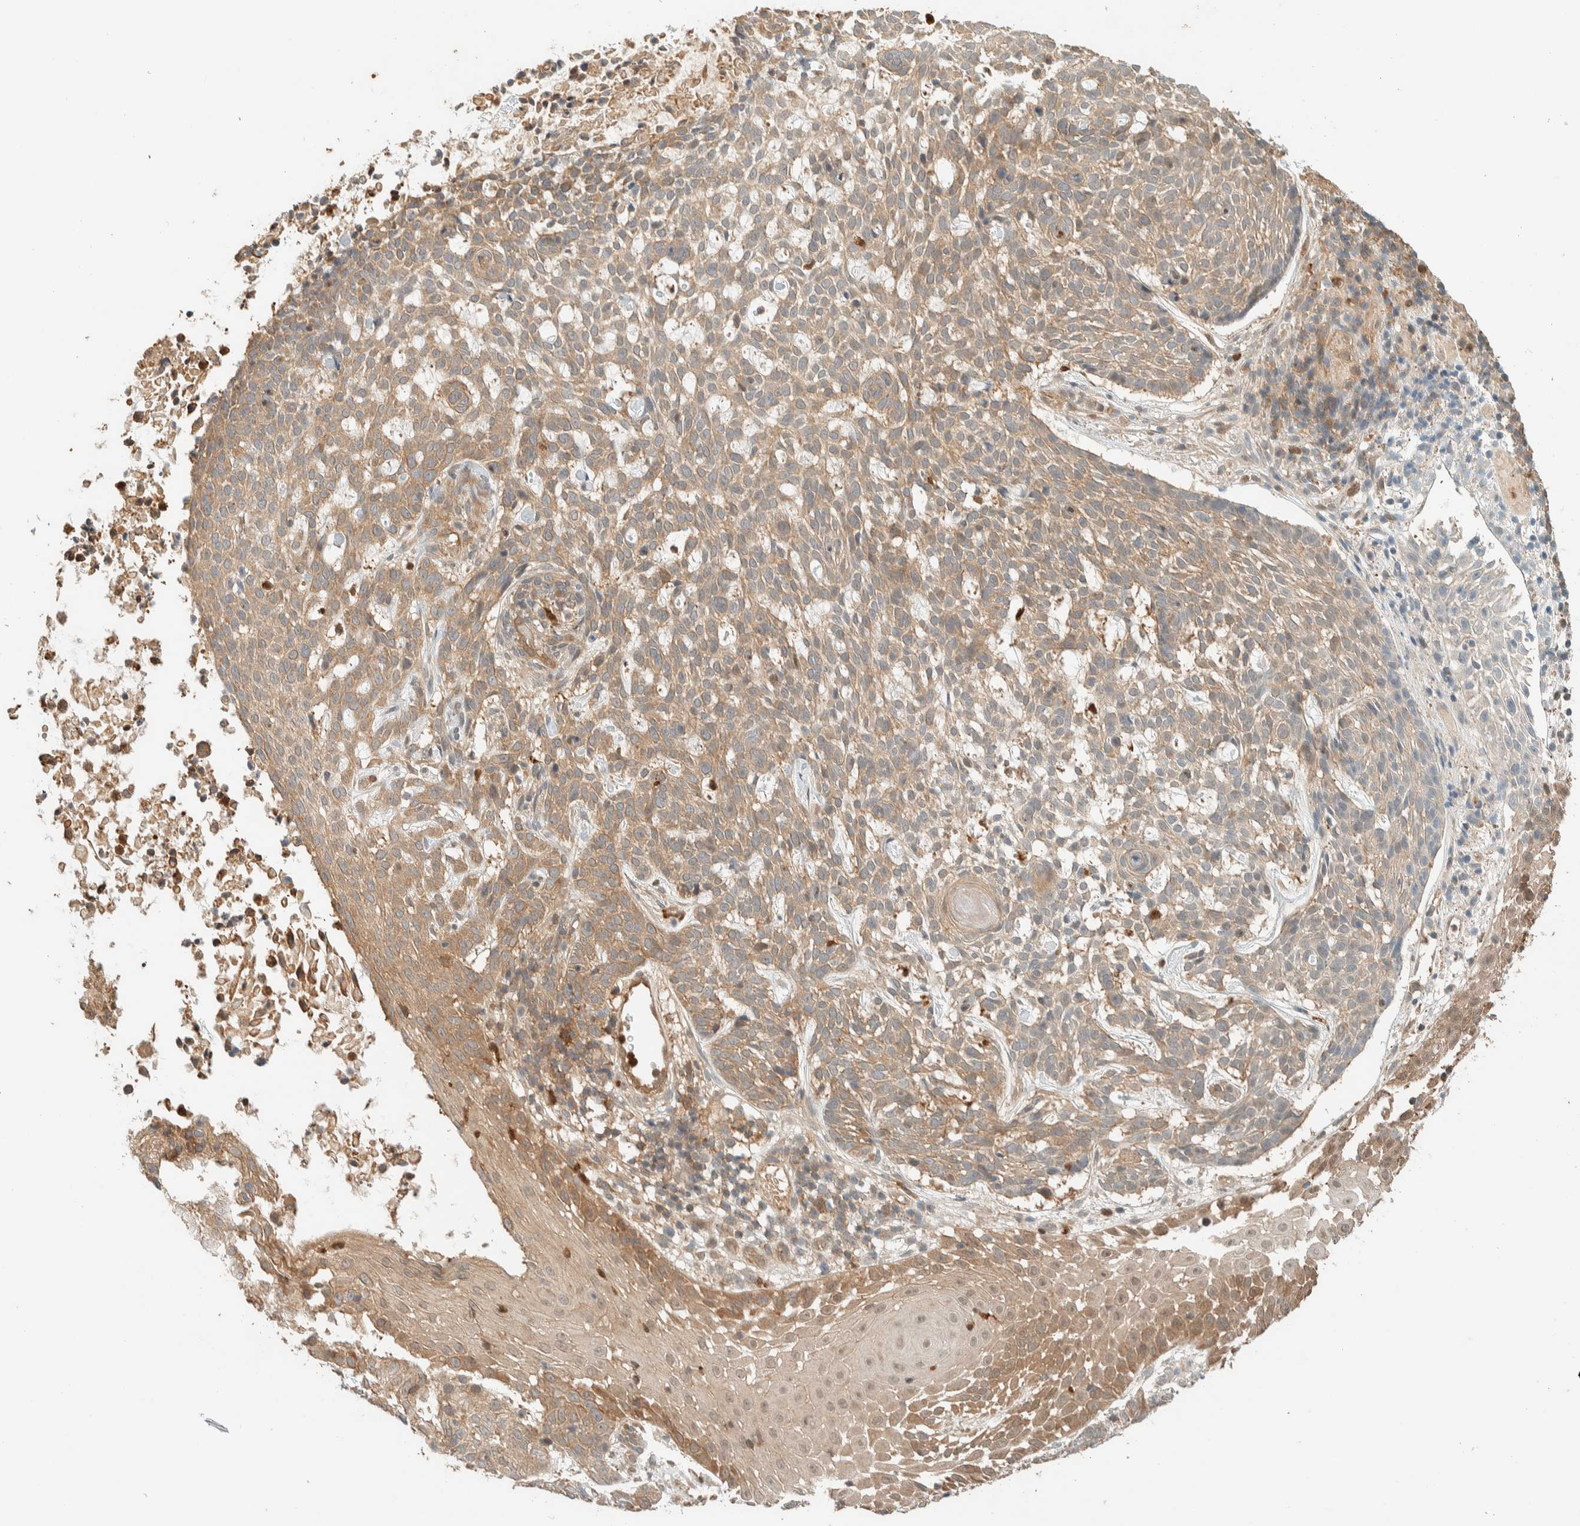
{"staining": {"intensity": "weak", "quantity": "25%-75%", "location": "cytoplasmic/membranous"}, "tissue": "skin cancer", "cell_type": "Tumor cells", "image_type": "cancer", "snomed": [{"axis": "morphology", "description": "Basal cell carcinoma"}, {"axis": "topography", "description": "Skin"}], "caption": "Skin cancer (basal cell carcinoma) was stained to show a protein in brown. There is low levels of weak cytoplasmic/membranous expression in about 25%-75% of tumor cells.", "gene": "ADSS2", "patient": {"sex": "female", "age": 64}}